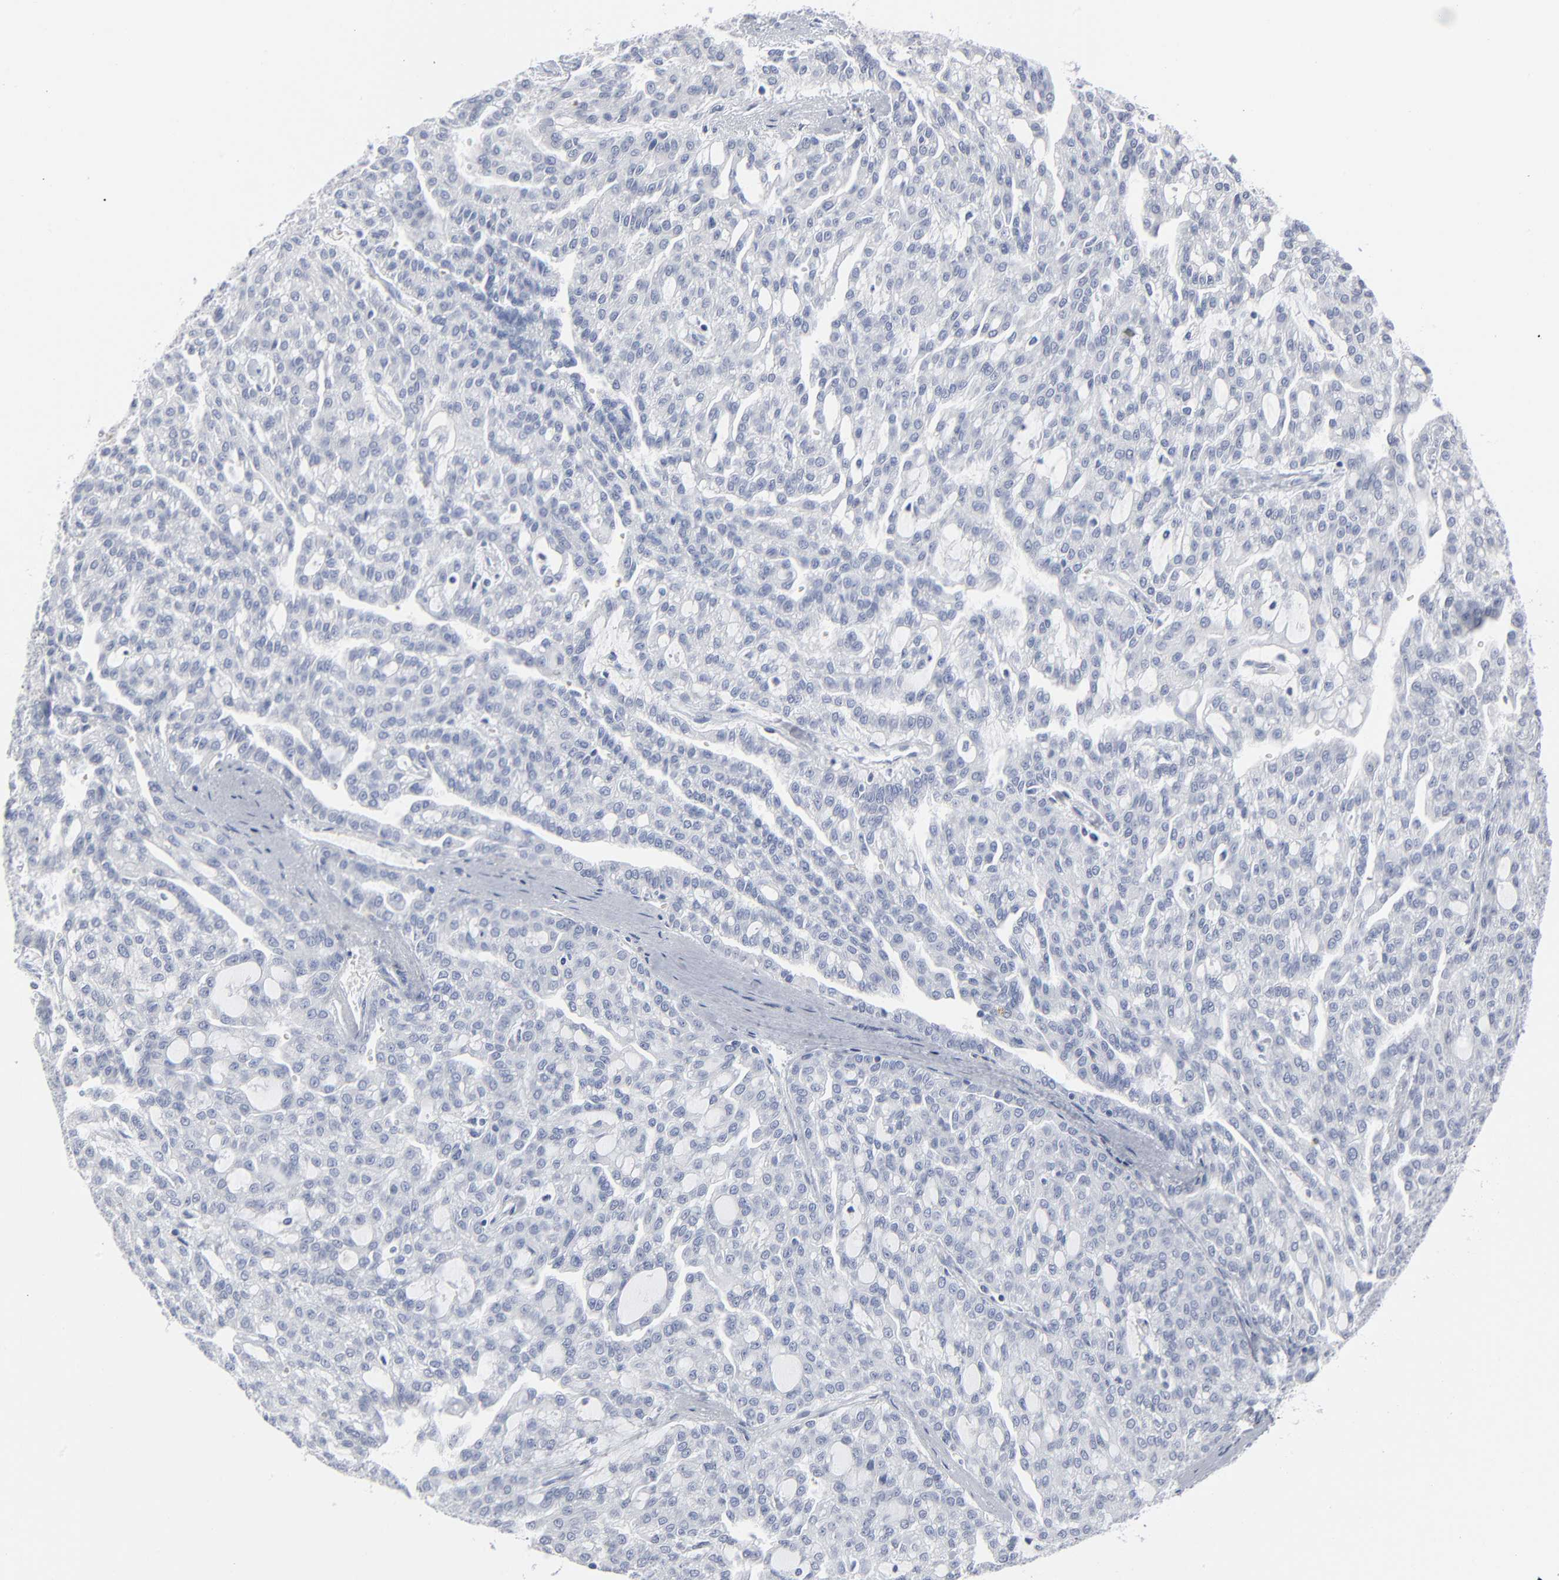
{"staining": {"intensity": "negative", "quantity": "none", "location": "none"}, "tissue": "renal cancer", "cell_type": "Tumor cells", "image_type": "cancer", "snomed": [{"axis": "morphology", "description": "Adenocarcinoma, NOS"}, {"axis": "topography", "description": "Kidney"}], "caption": "DAB immunohistochemical staining of renal adenocarcinoma displays no significant staining in tumor cells.", "gene": "PAGE1", "patient": {"sex": "male", "age": 63}}